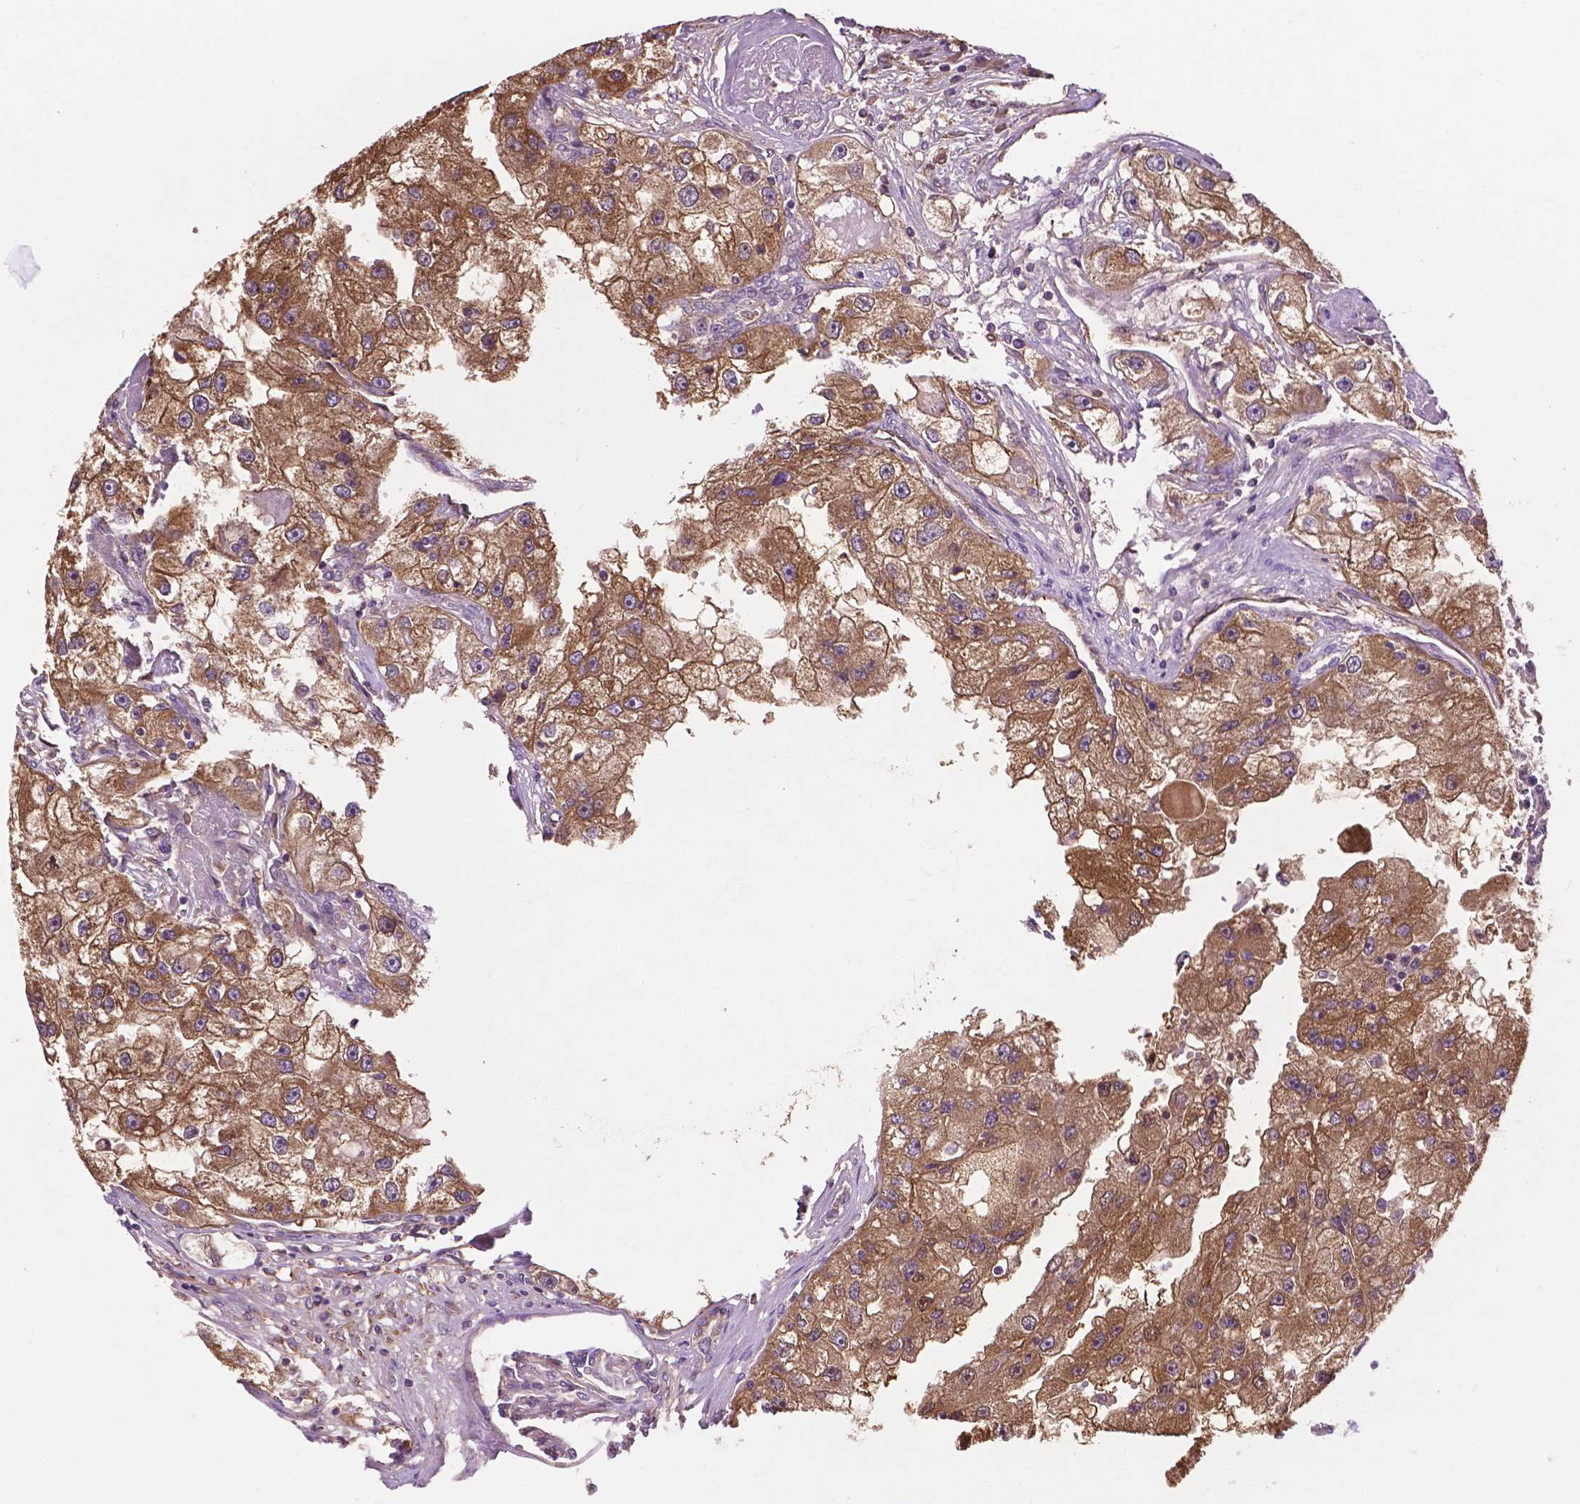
{"staining": {"intensity": "moderate", "quantity": ">75%", "location": "cytoplasmic/membranous"}, "tissue": "renal cancer", "cell_type": "Tumor cells", "image_type": "cancer", "snomed": [{"axis": "morphology", "description": "Adenocarcinoma, NOS"}, {"axis": "topography", "description": "Kidney"}], "caption": "Human adenocarcinoma (renal) stained with a protein marker shows moderate staining in tumor cells.", "gene": "GJA9", "patient": {"sex": "male", "age": 63}}